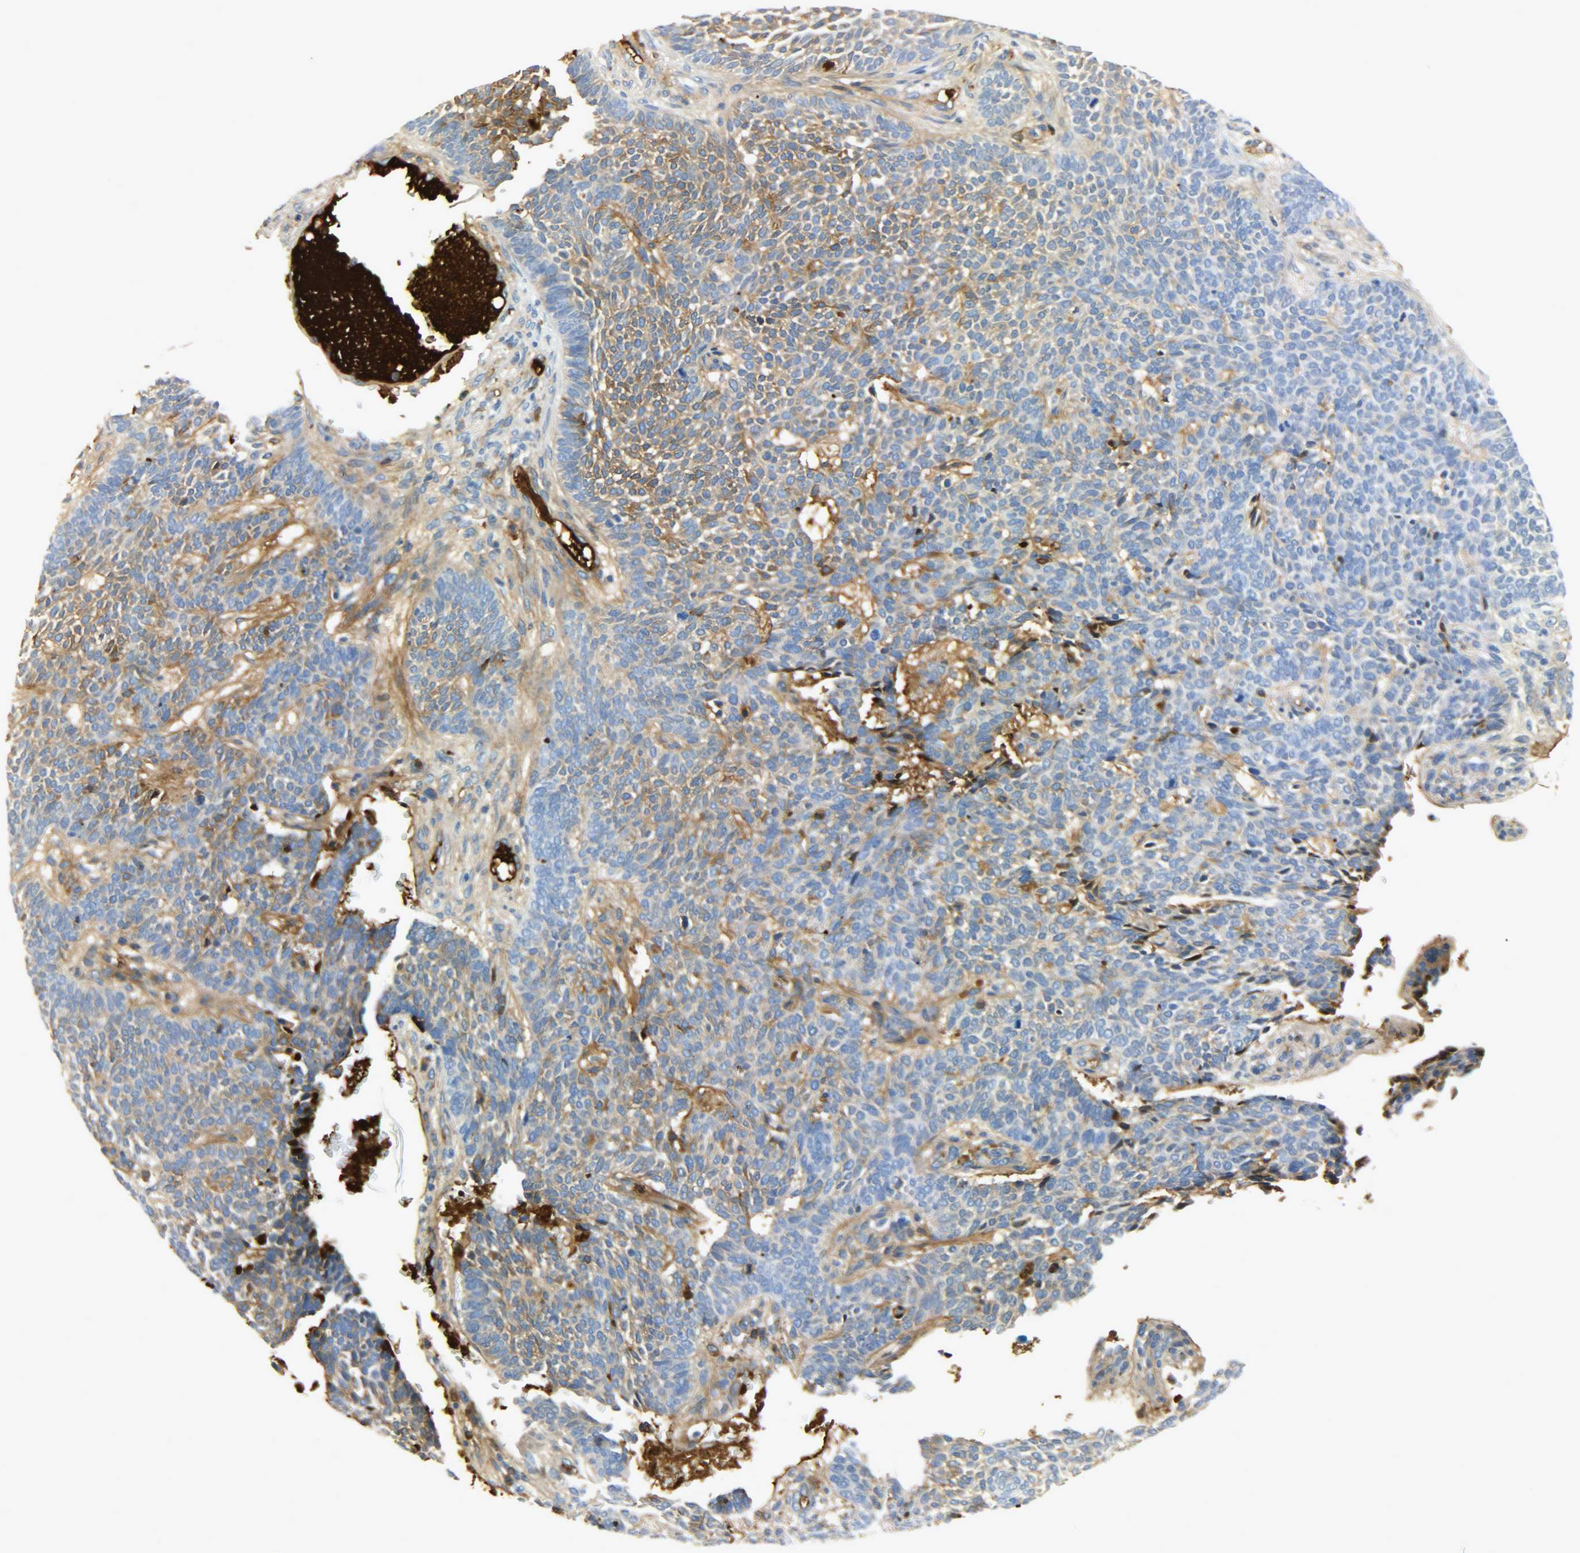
{"staining": {"intensity": "moderate", "quantity": "25%-75%", "location": "cytoplasmic/membranous"}, "tissue": "skin cancer", "cell_type": "Tumor cells", "image_type": "cancer", "snomed": [{"axis": "morphology", "description": "Normal tissue, NOS"}, {"axis": "morphology", "description": "Basal cell carcinoma"}, {"axis": "topography", "description": "Skin"}], "caption": "Human basal cell carcinoma (skin) stained with a protein marker exhibits moderate staining in tumor cells.", "gene": "CRP", "patient": {"sex": "male", "age": 87}}